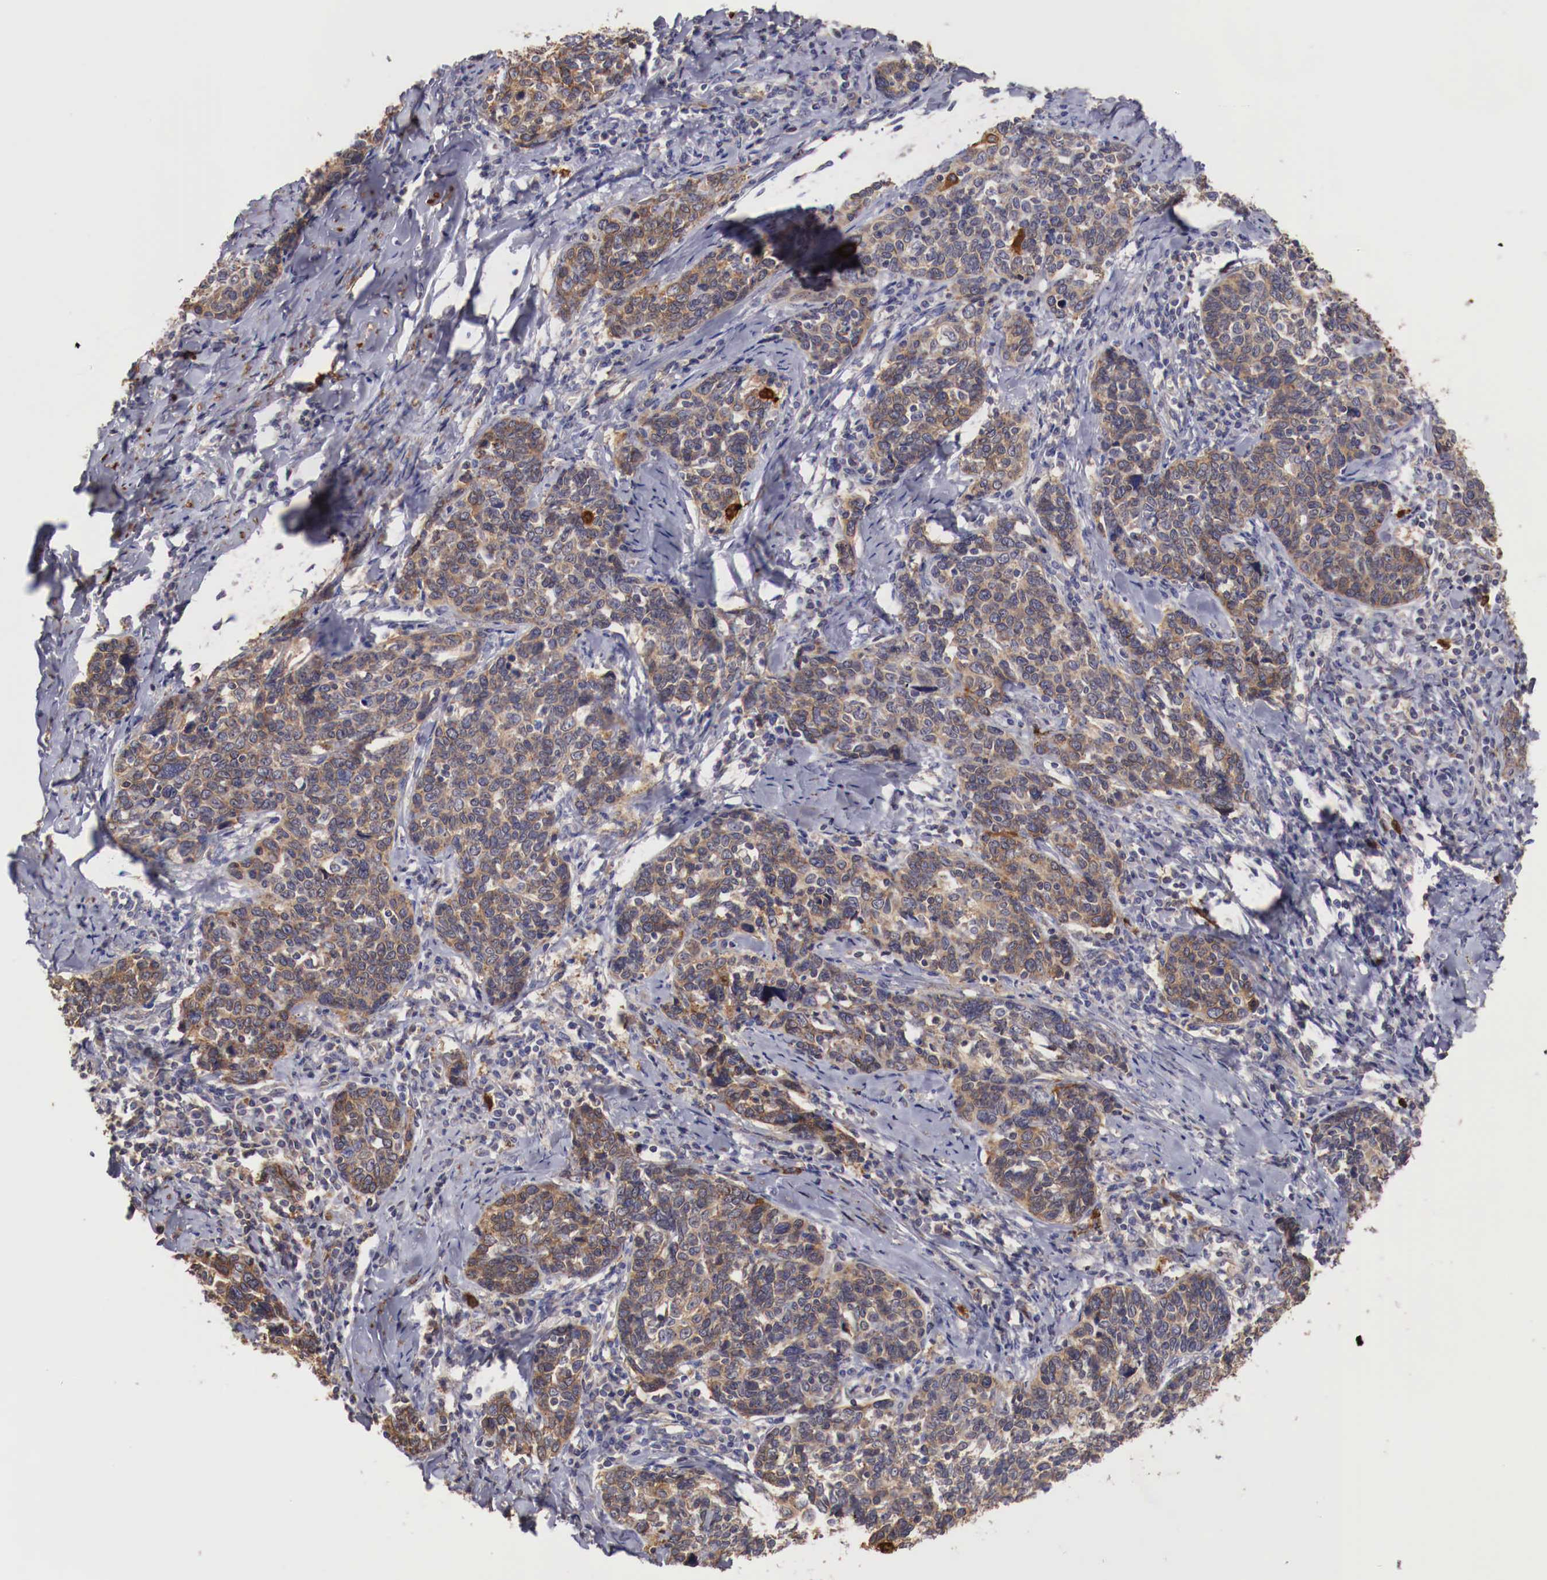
{"staining": {"intensity": "moderate", "quantity": "25%-75%", "location": "cytoplasmic/membranous"}, "tissue": "cervical cancer", "cell_type": "Tumor cells", "image_type": "cancer", "snomed": [{"axis": "morphology", "description": "Squamous cell carcinoma, NOS"}, {"axis": "topography", "description": "Cervix"}], "caption": "Brown immunohistochemical staining in human cervical squamous cell carcinoma demonstrates moderate cytoplasmic/membranous expression in approximately 25%-75% of tumor cells. The staining was performed using DAB (3,3'-diaminobenzidine) to visualize the protein expression in brown, while the nuclei were stained in blue with hematoxylin (Magnification: 20x).", "gene": "PITPNA", "patient": {"sex": "female", "age": 41}}